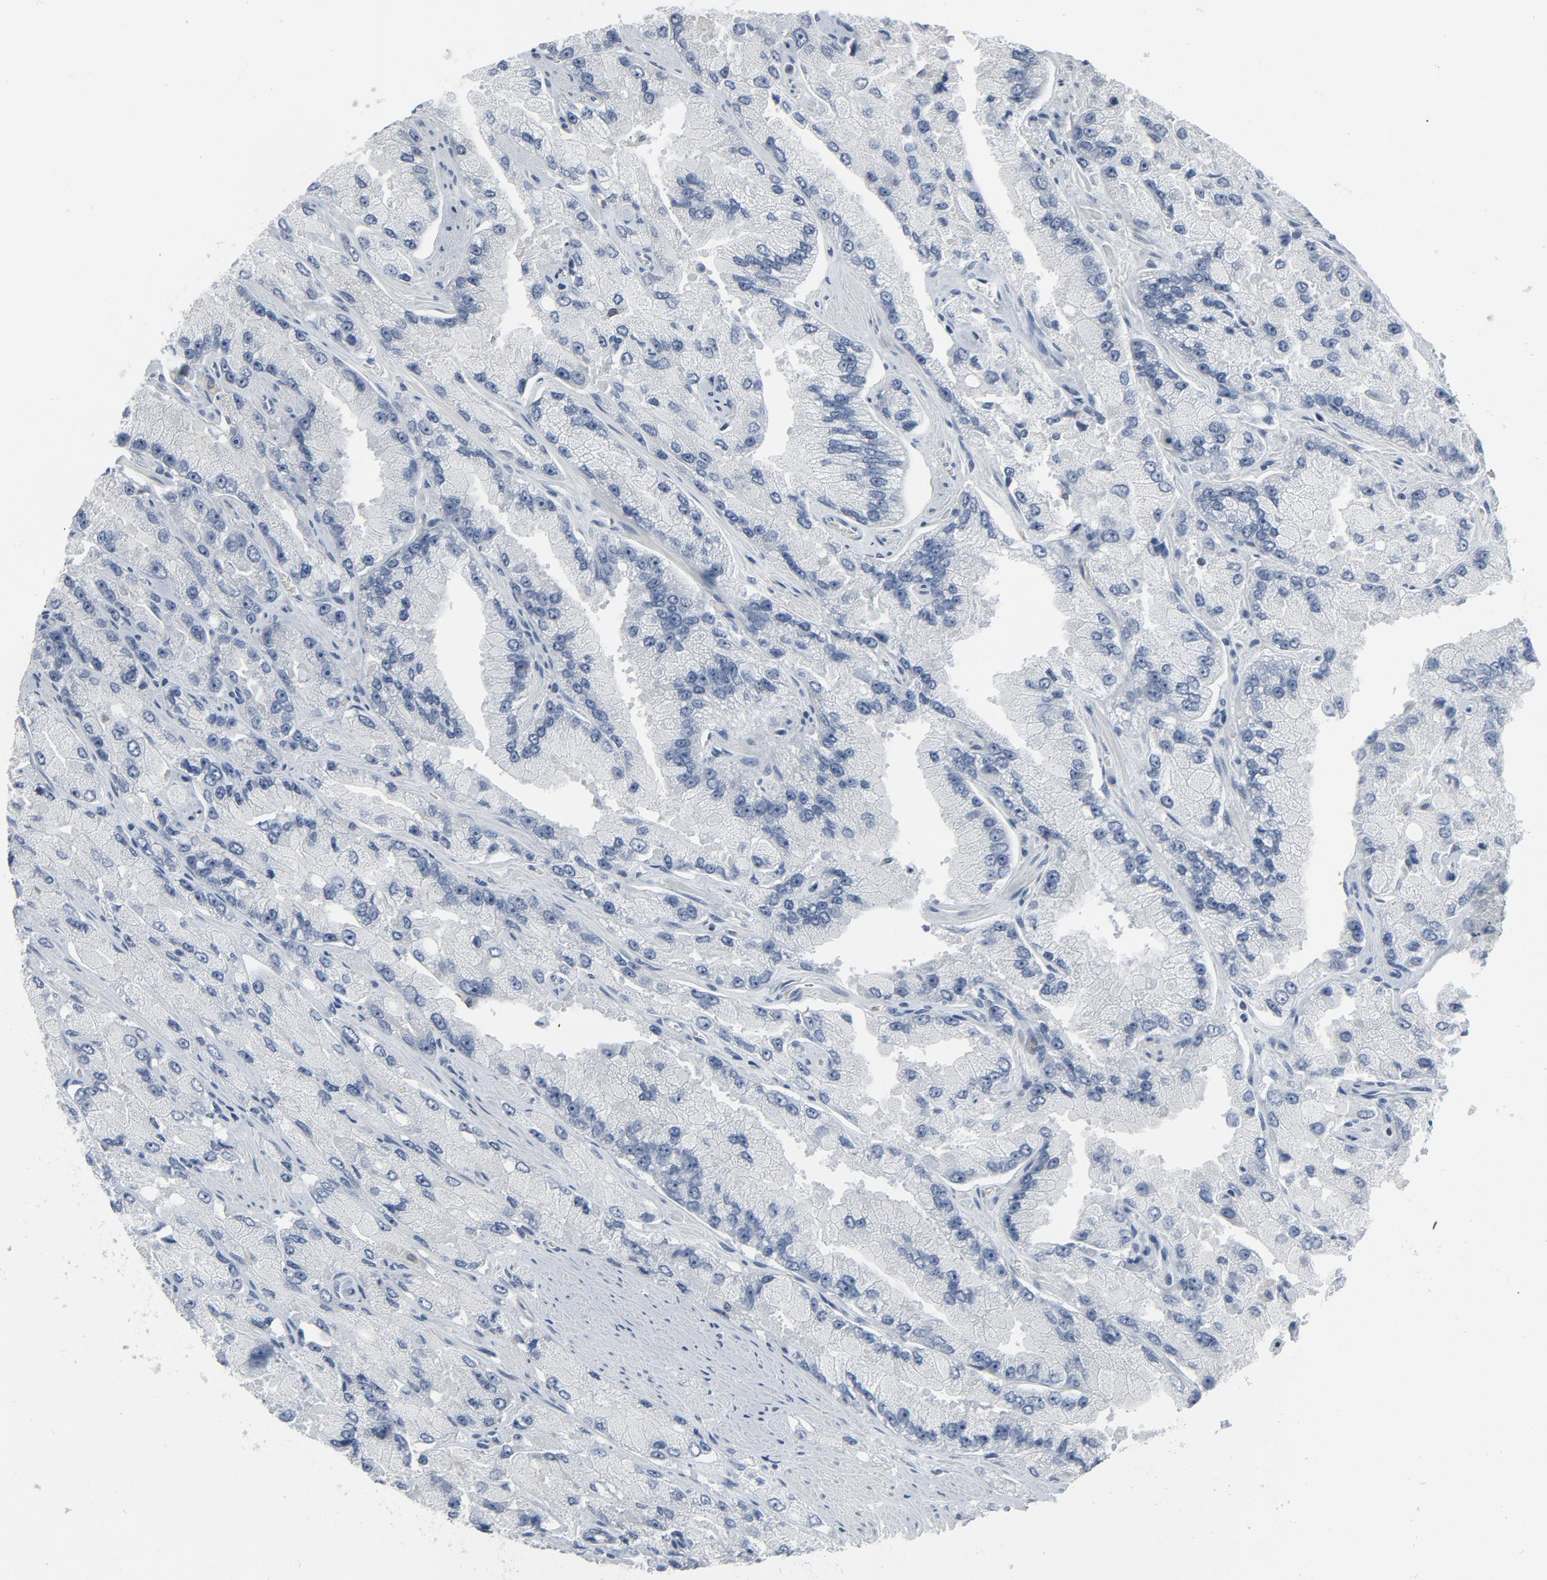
{"staining": {"intensity": "negative", "quantity": "none", "location": "none"}, "tissue": "prostate cancer", "cell_type": "Tumor cells", "image_type": "cancer", "snomed": [{"axis": "morphology", "description": "Adenocarcinoma, High grade"}, {"axis": "topography", "description": "Prostate"}], "caption": "Tumor cells show no significant protein staining in prostate cancer (adenocarcinoma (high-grade)).", "gene": "GPX2", "patient": {"sex": "male", "age": 58}}